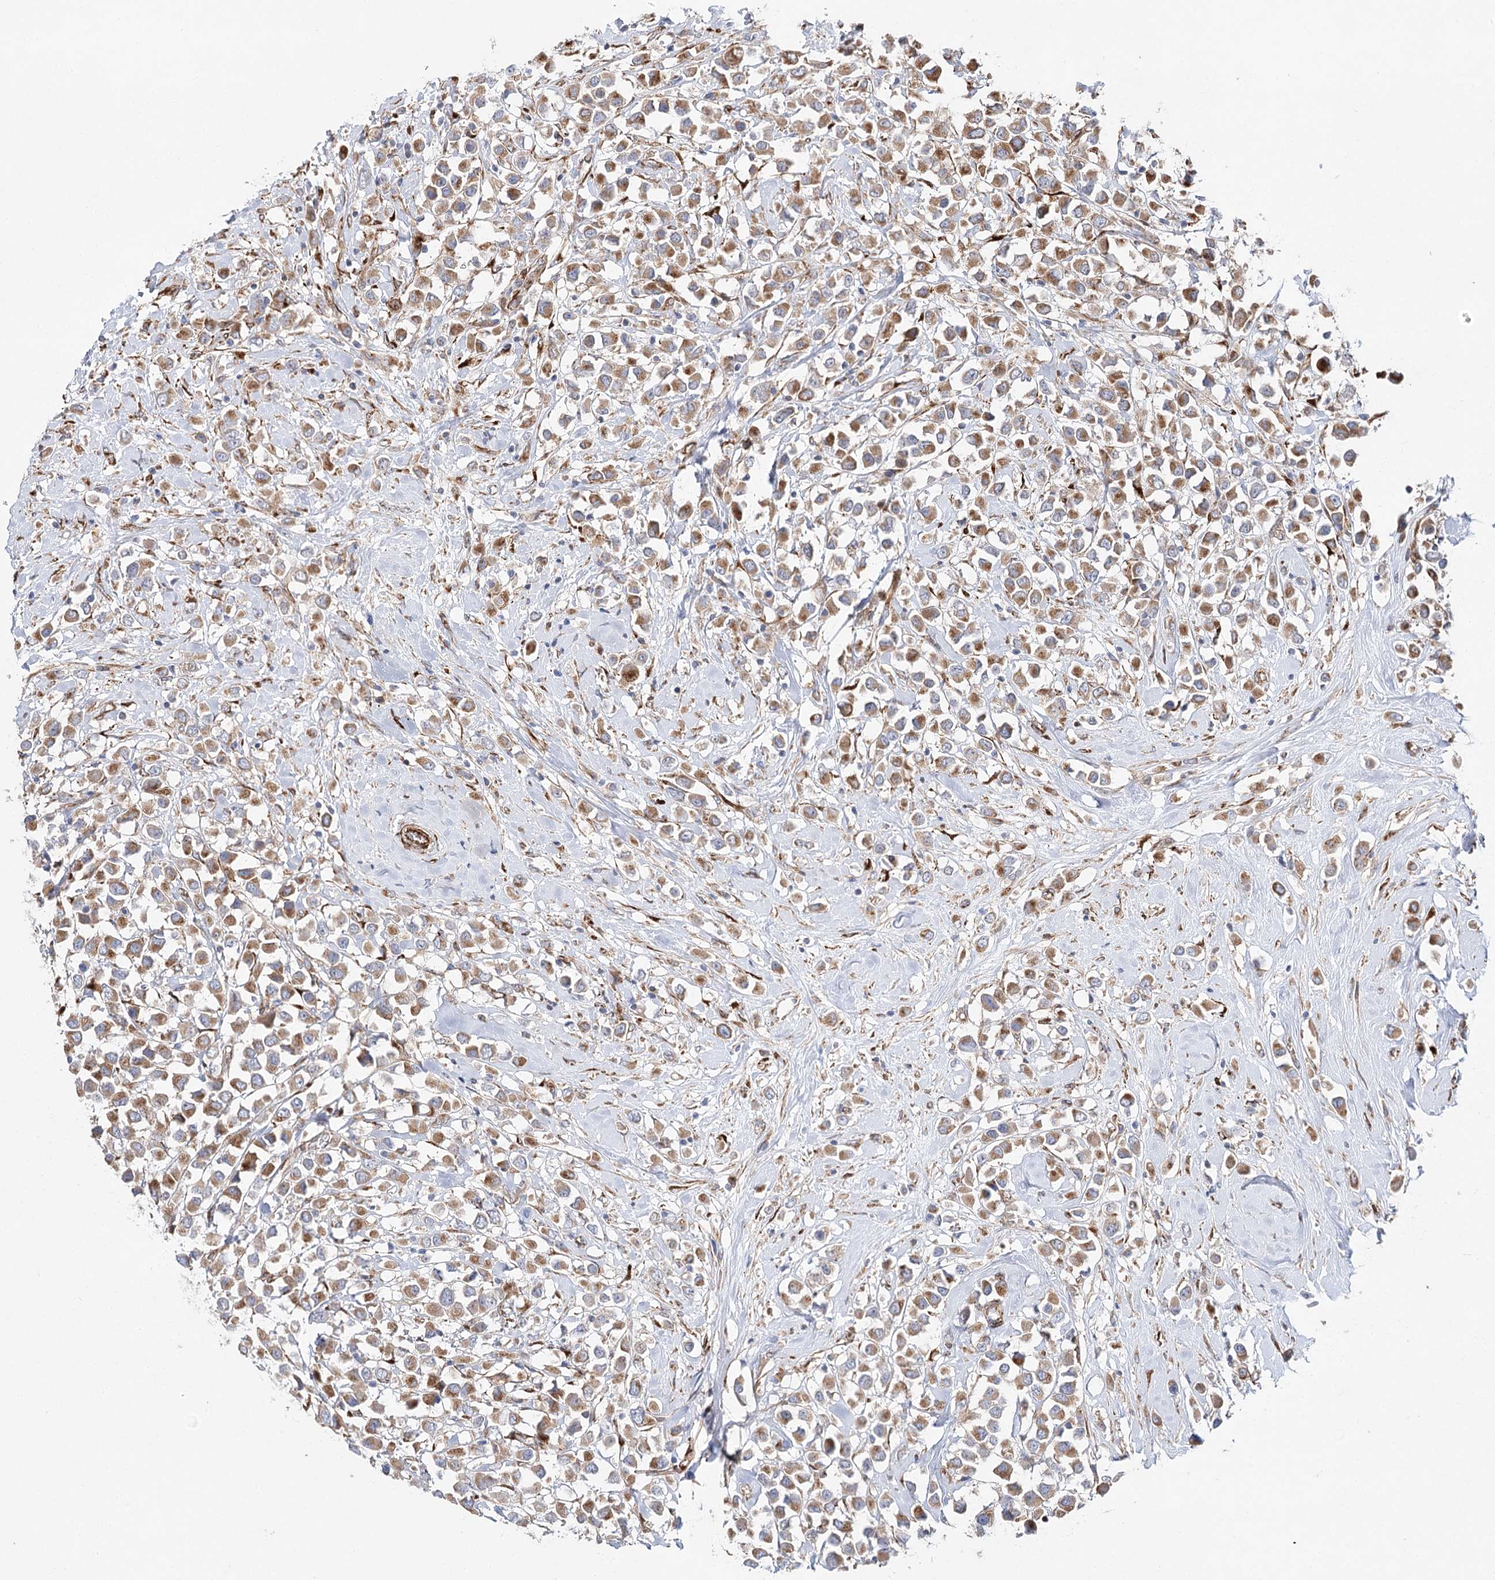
{"staining": {"intensity": "moderate", "quantity": ">75%", "location": "cytoplasmic/membranous"}, "tissue": "breast cancer", "cell_type": "Tumor cells", "image_type": "cancer", "snomed": [{"axis": "morphology", "description": "Duct carcinoma"}, {"axis": "topography", "description": "Breast"}], "caption": "A high-resolution photomicrograph shows IHC staining of breast cancer (infiltrating ductal carcinoma), which demonstrates moderate cytoplasmic/membranous positivity in approximately >75% of tumor cells.", "gene": "ABRAXAS2", "patient": {"sex": "female", "age": 61}}